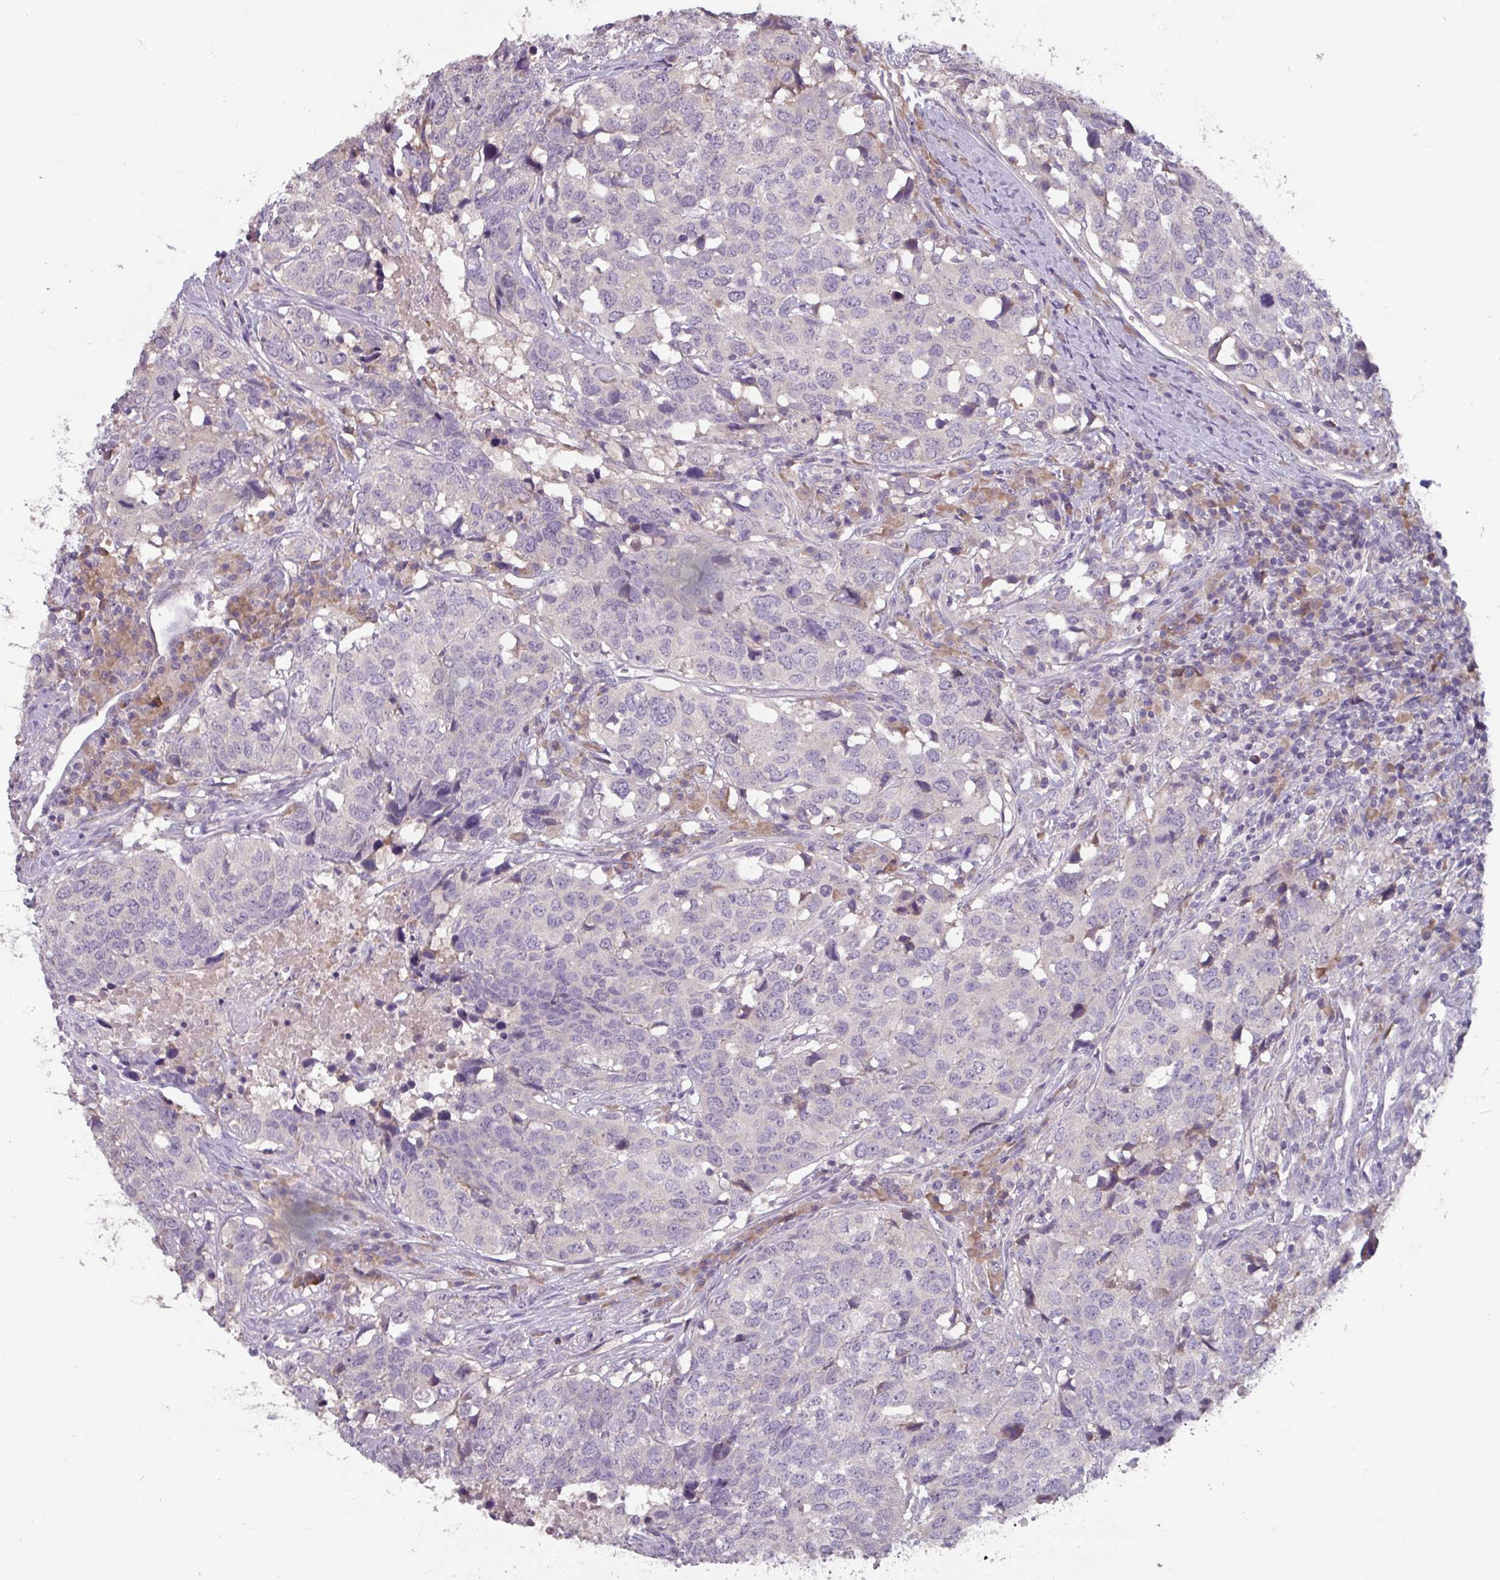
{"staining": {"intensity": "negative", "quantity": "none", "location": "none"}, "tissue": "head and neck cancer", "cell_type": "Tumor cells", "image_type": "cancer", "snomed": [{"axis": "morphology", "description": "Normal tissue, NOS"}, {"axis": "morphology", "description": "Squamous cell carcinoma, NOS"}, {"axis": "topography", "description": "Skeletal muscle"}, {"axis": "topography", "description": "Vascular tissue"}, {"axis": "topography", "description": "Peripheral nerve tissue"}, {"axis": "topography", "description": "Head-Neck"}], "caption": "DAB (3,3'-diaminobenzidine) immunohistochemical staining of human head and neck squamous cell carcinoma displays no significant expression in tumor cells. (DAB (3,3'-diaminobenzidine) IHC with hematoxylin counter stain).", "gene": "PRAMEF8", "patient": {"sex": "male", "age": 66}}